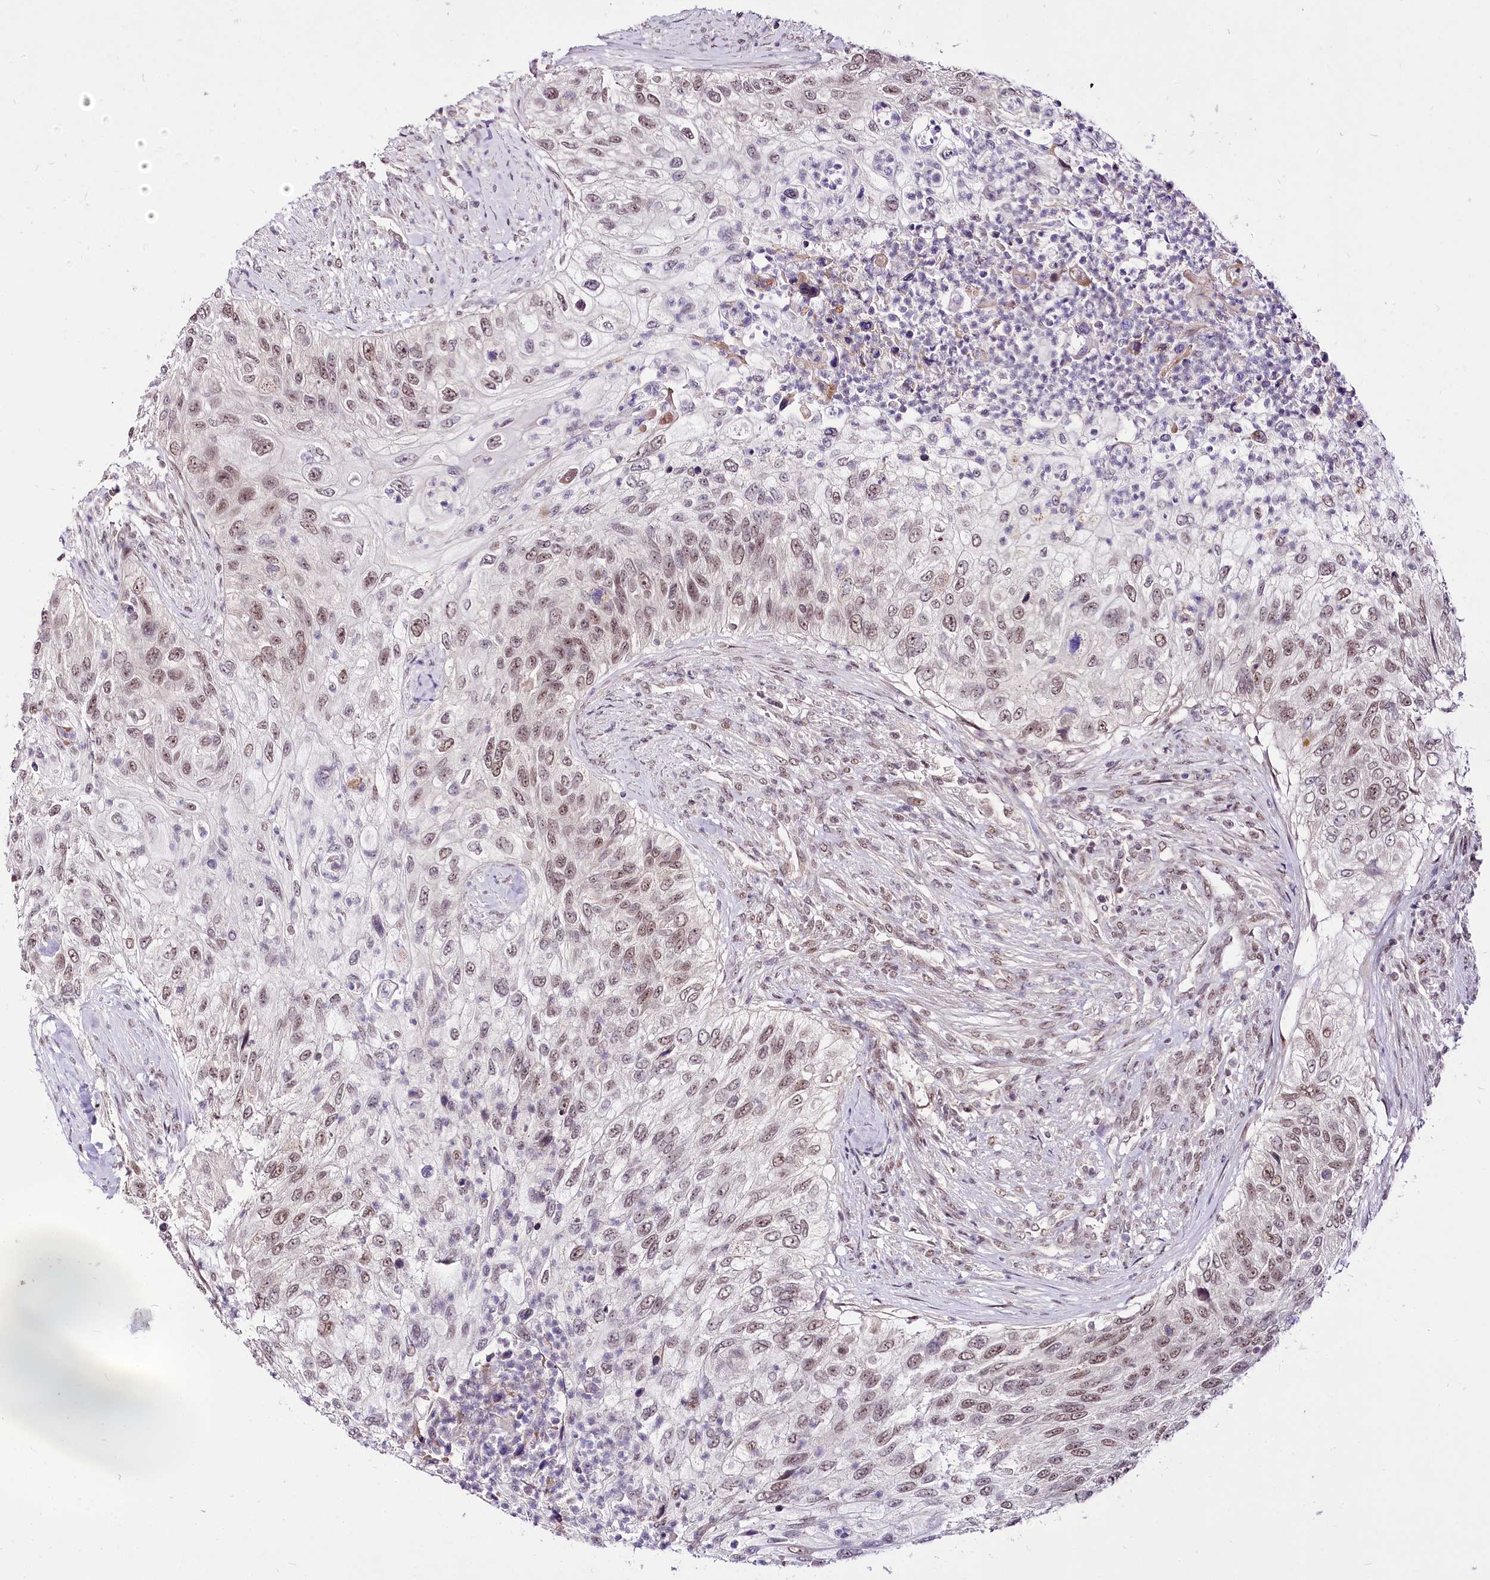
{"staining": {"intensity": "weak", "quantity": ">75%", "location": "nuclear"}, "tissue": "urothelial cancer", "cell_type": "Tumor cells", "image_type": "cancer", "snomed": [{"axis": "morphology", "description": "Urothelial carcinoma, High grade"}, {"axis": "topography", "description": "Urinary bladder"}], "caption": "The micrograph exhibits immunohistochemical staining of urothelial carcinoma (high-grade). There is weak nuclear staining is seen in approximately >75% of tumor cells.", "gene": "POLA2", "patient": {"sex": "female", "age": 60}}